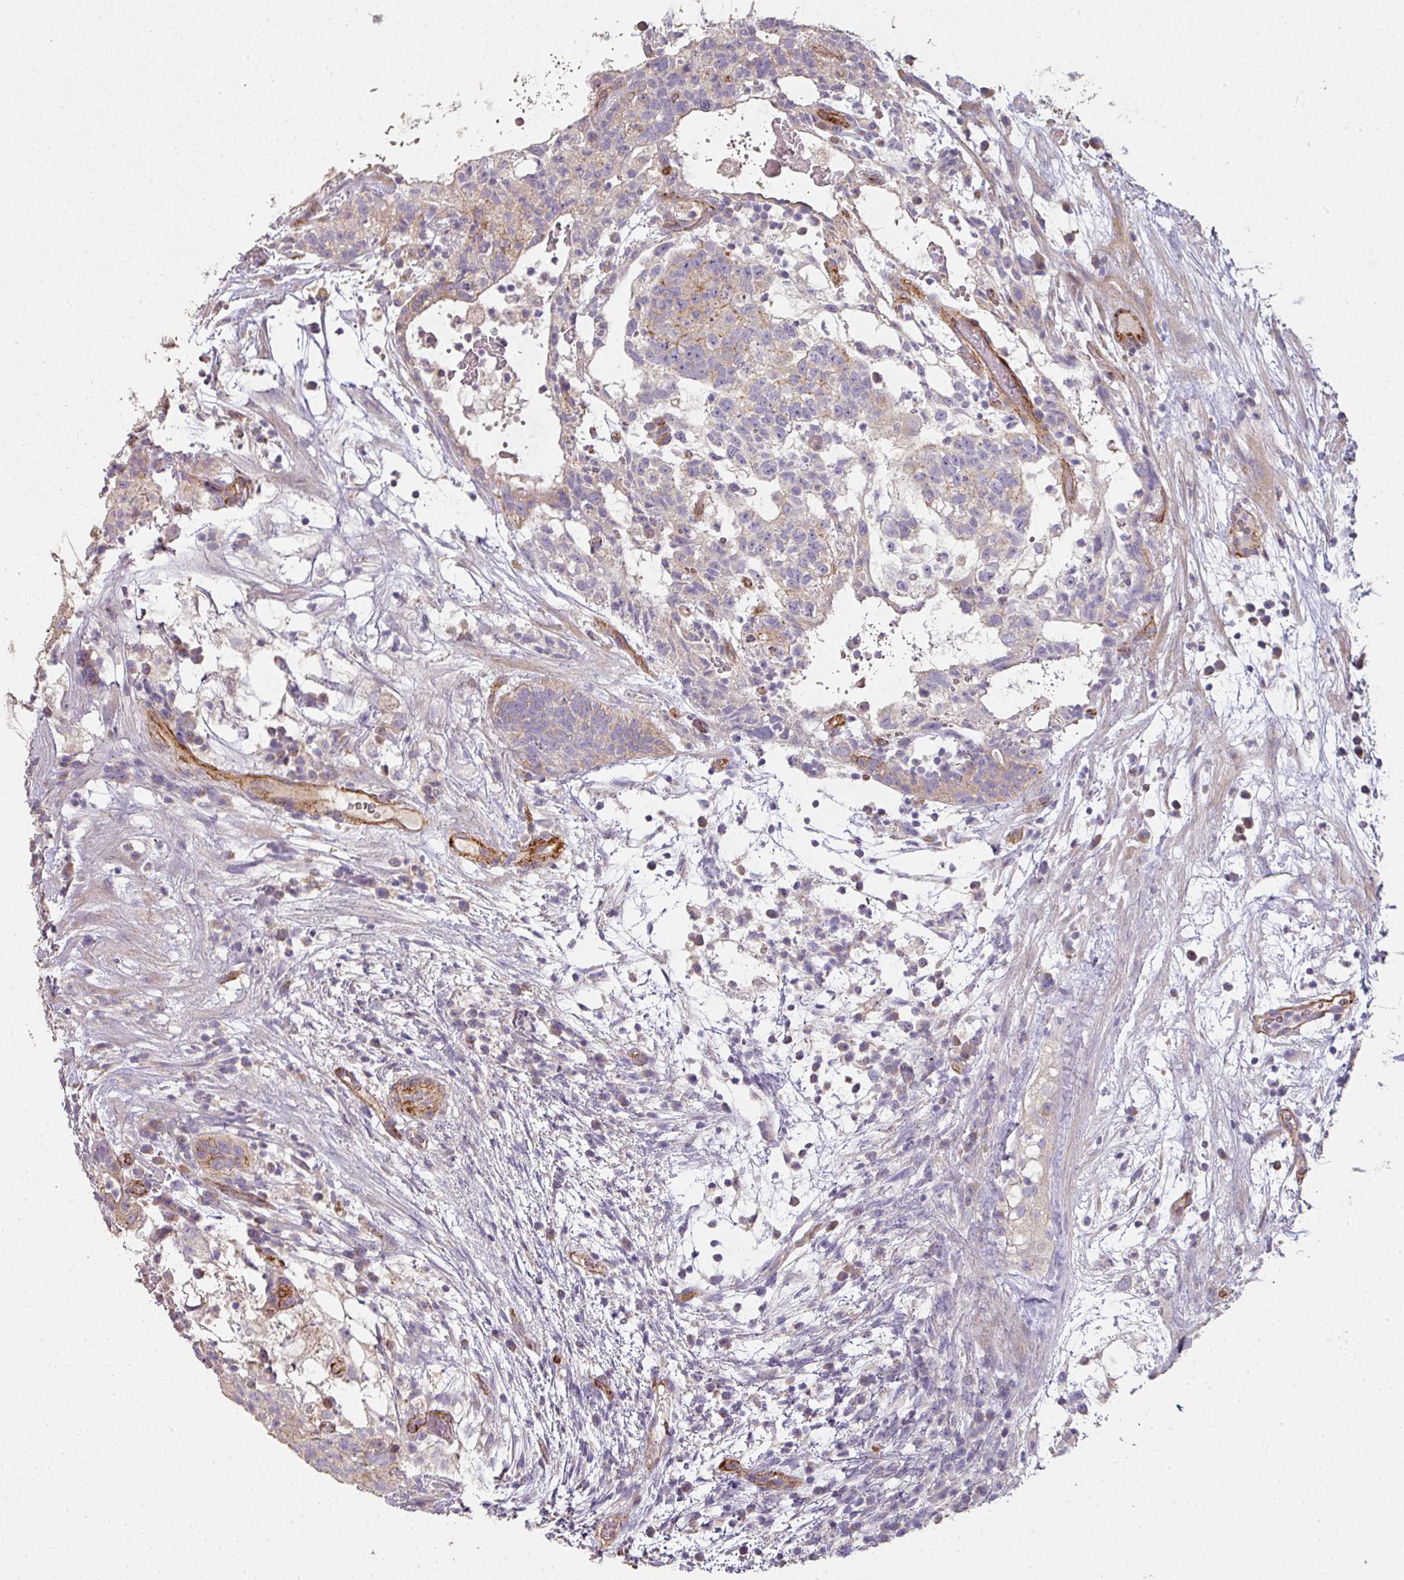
{"staining": {"intensity": "weak", "quantity": "<25%", "location": "cytoplasmic/membranous"}, "tissue": "testis cancer", "cell_type": "Tumor cells", "image_type": "cancer", "snomed": [{"axis": "morphology", "description": "Normal tissue, NOS"}, {"axis": "morphology", "description": "Carcinoma, Embryonal, NOS"}, {"axis": "topography", "description": "Testis"}], "caption": "The IHC micrograph has no significant expression in tumor cells of testis embryonal carcinoma tissue.", "gene": "PCDH1", "patient": {"sex": "male", "age": 32}}